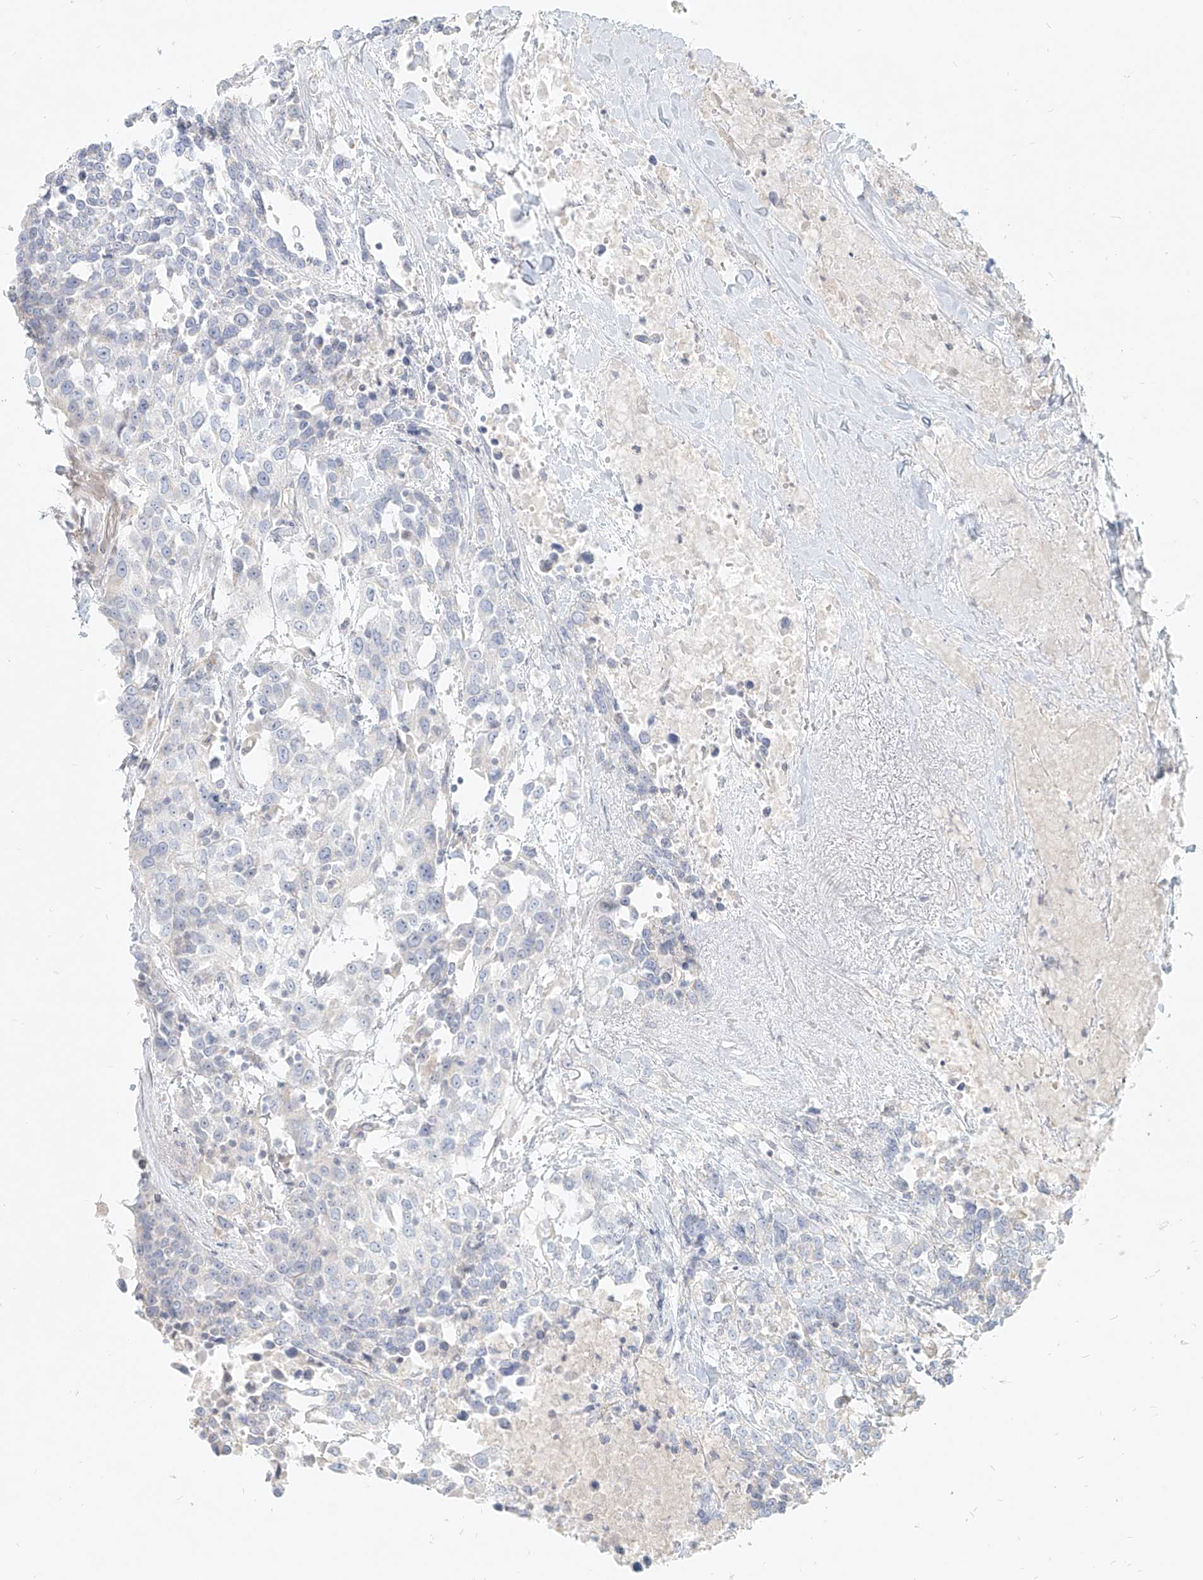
{"staining": {"intensity": "negative", "quantity": "none", "location": "none"}, "tissue": "urothelial cancer", "cell_type": "Tumor cells", "image_type": "cancer", "snomed": [{"axis": "morphology", "description": "Urothelial carcinoma, High grade"}, {"axis": "topography", "description": "Urinary bladder"}], "caption": "This is an immunohistochemistry image of human urothelial carcinoma (high-grade). There is no expression in tumor cells.", "gene": "ITPKB", "patient": {"sex": "female", "age": 80}}